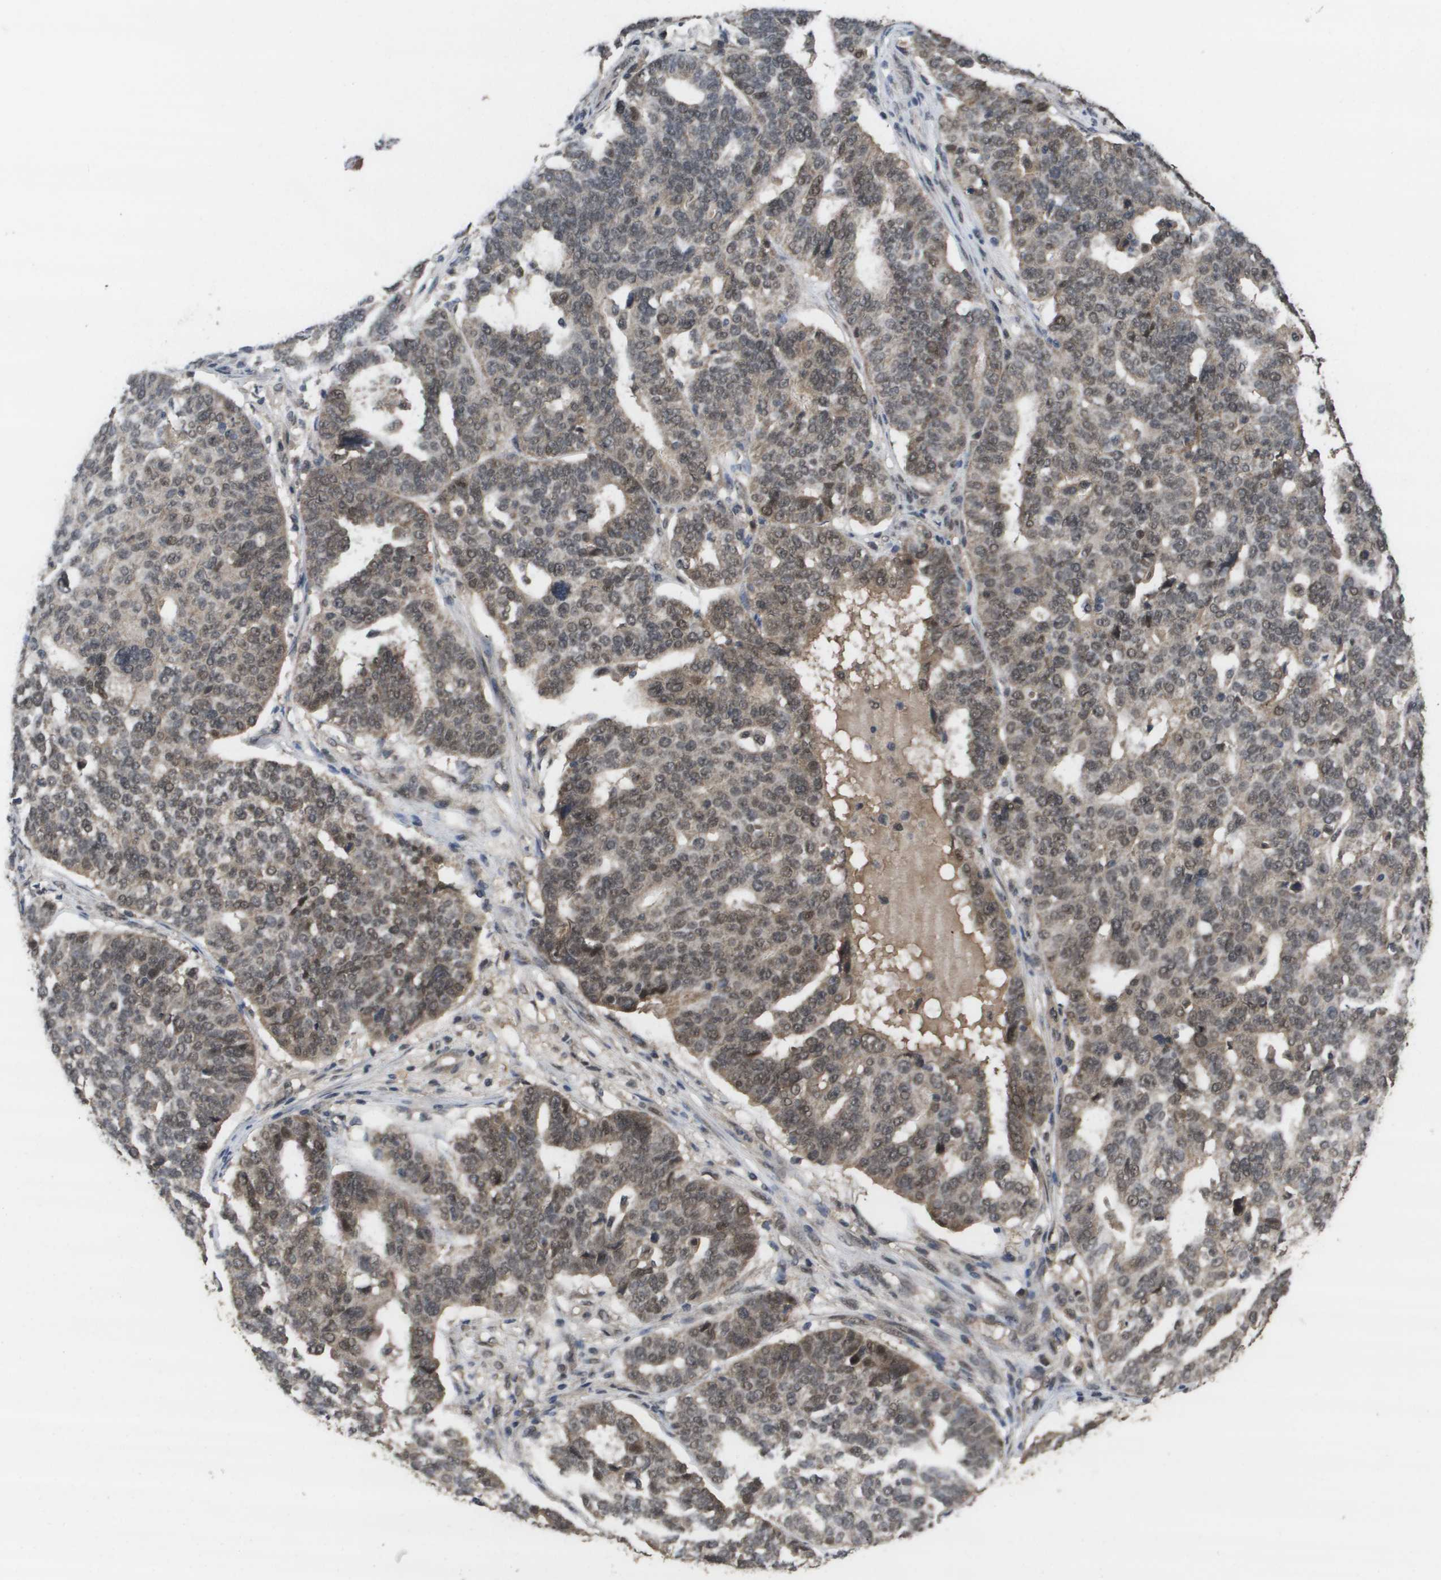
{"staining": {"intensity": "moderate", "quantity": "25%-75%", "location": "cytoplasmic/membranous,nuclear"}, "tissue": "ovarian cancer", "cell_type": "Tumor cells", "image_type": "cancer", "snomed": [{"axis": "morphology", "description": "Cystadenocarcinoma, serous, NOS"}, {"axis": "topography", "description": "Ovary"}], "caption": "The micrograph shows staining of ovarian cancer, revealing moderate cytoplasmic/membranous and nuclear protein positivity (brown color) within tumor cells.", "gene": "AMBRA1", "patient": {"sex": "female", "age": 59}}